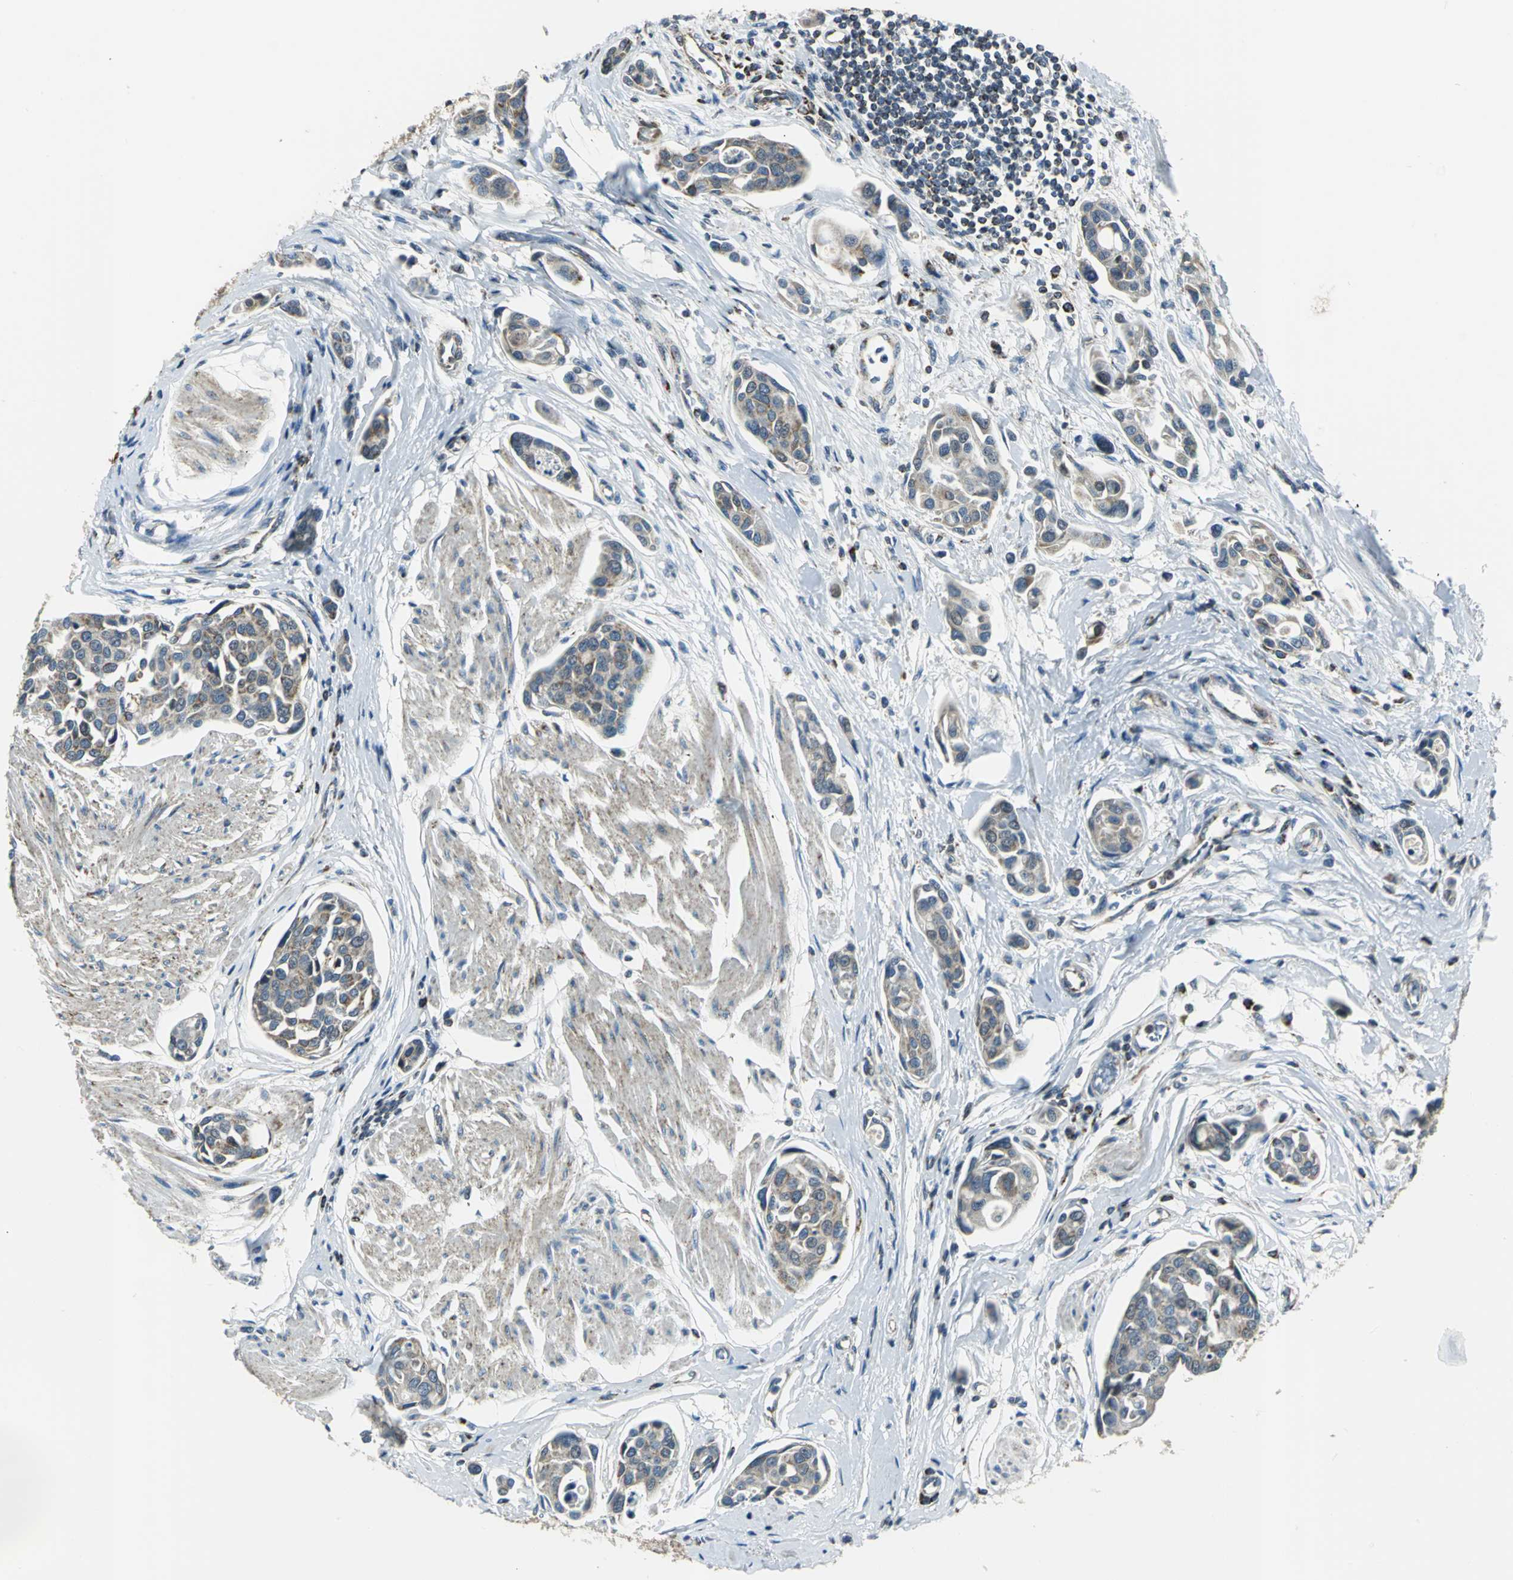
{"staining": {"intensity": "moderate", "quantity": "25%-75%", "location": "cytoplasmic/membranous"}, "tissue": "urothelial cancer", "cell_type": "Tumor cells", "image_type": "cancer", "snomed": [{"axis": "morphology", "description": "Urothelial carcinoma, High grade"}, {"axis": "topography", "description": "Urinary bladder"}], "caption": "Moderate cytoplasmic/membranous protein staining is identified in approximately 25%-75% of tumor cells in urothelial carcinoma (high-grade).", "gene": "USP40", "patient": {"sex": "male", "age": 78}}